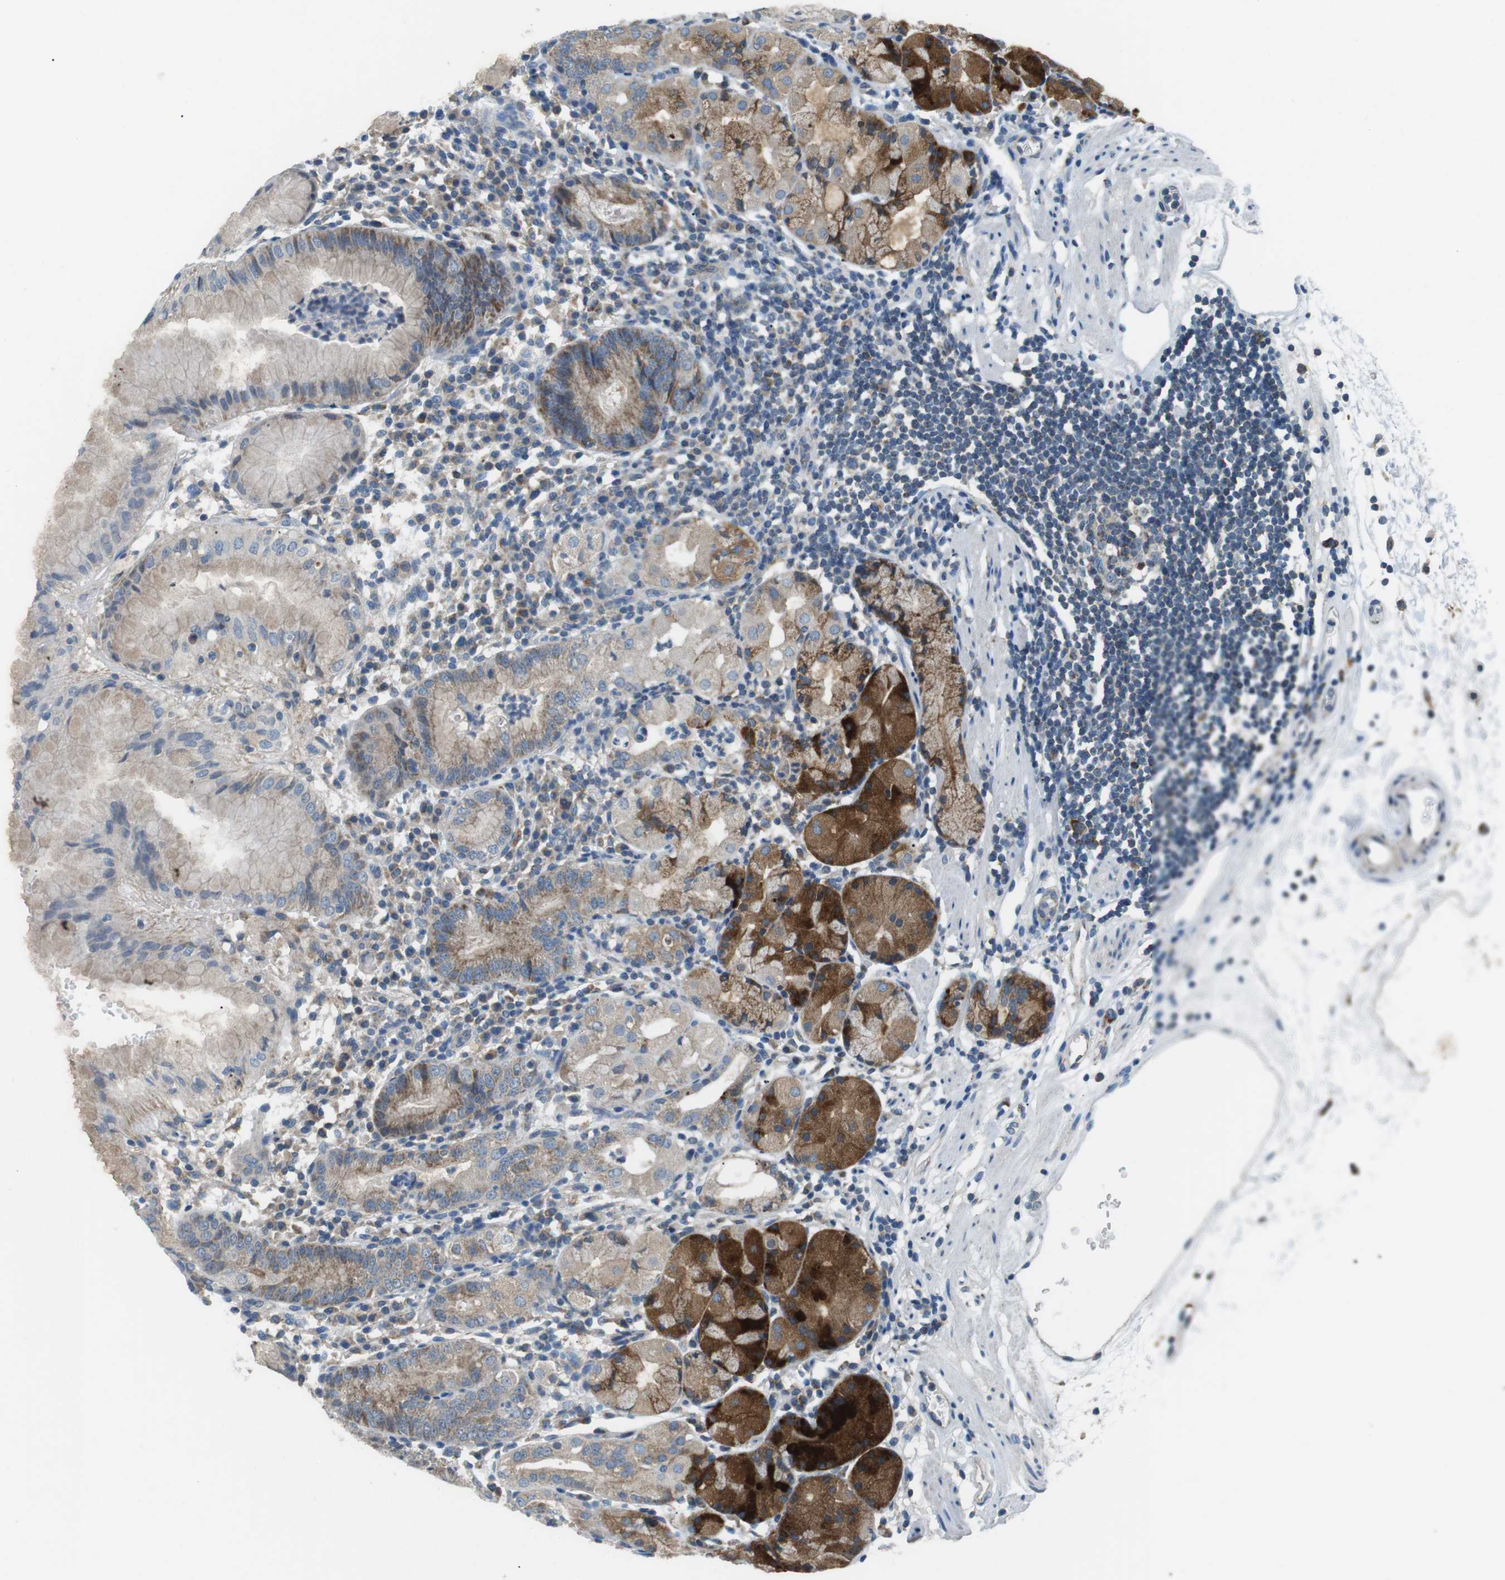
{"staining": {"intensity": "strong", "quantity": "25%-75%", "location": "cytoplasmic/membranous"}, "tissue": "stomach", "cell_type": "Glandular cells", "image_type": "normal", "snomed": [{"axis": "morphology", "description": "Normal tissue, NOS"}, {"axis": "topography", "description": "Stomach"}, {"axis": "topography", "description": "Stomach, lower"}], "caption": "Immunohistochemical staining of normal human stomach demonstrates high levels of strong cytoplasmic/membranous expression in about 25%-75% of glandular cells. Immunohistochemistry stains the protein in brown and the nuclei are stained blue.", "gene": "BACE1", "patient": {"sex": "female", "age": 75}}